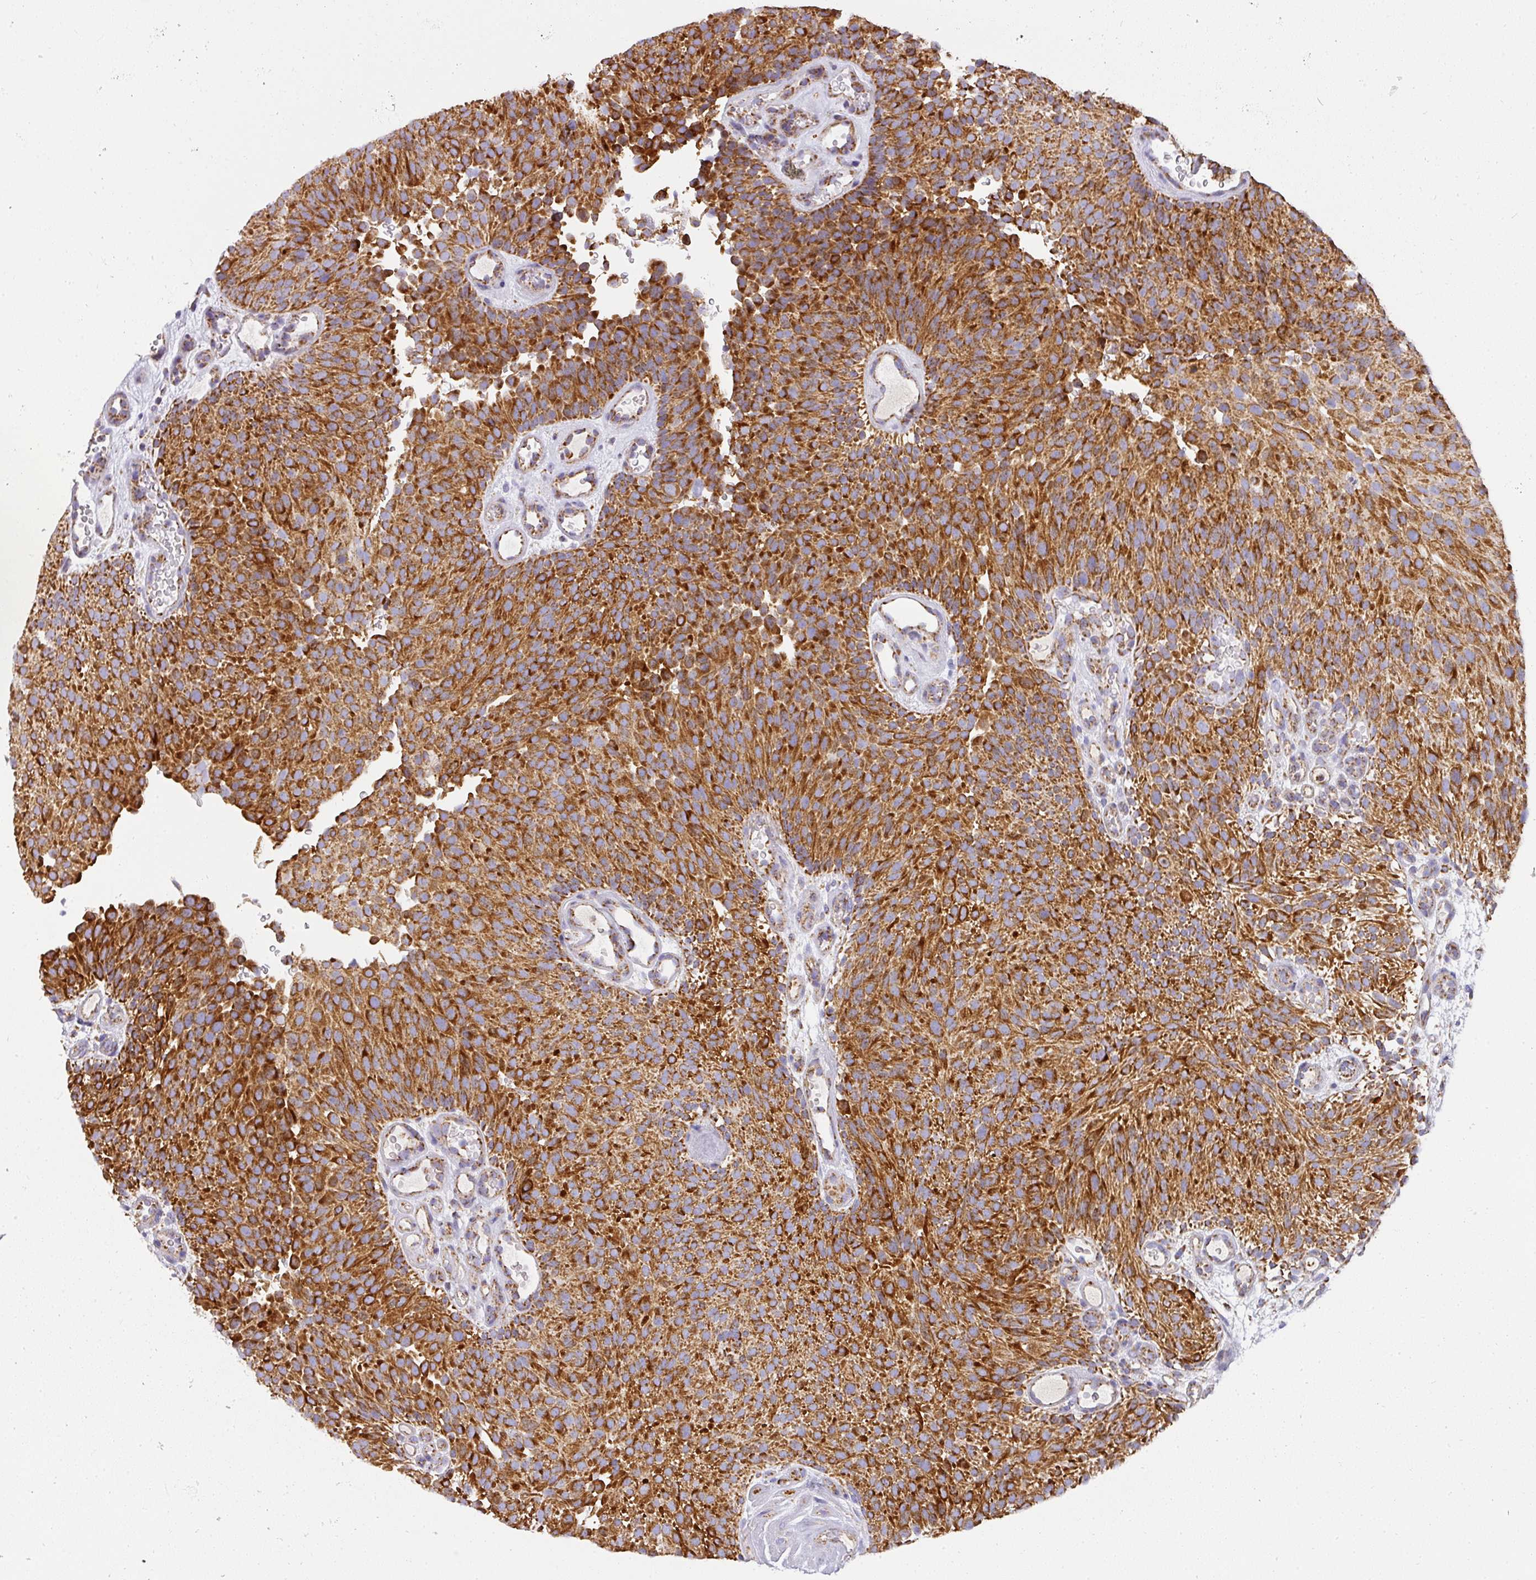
{"staining": {"intensity": "strong", "quantity": ">75%", "location": "cytoplasmic/membranous"}, "tissue": "urothelial cancer", "cell_type": "Tumor cells", "image_type": "cancer", "snomed": [{"axis": "morphology", "description": "Urothelial carcinoma, Low grade"}, {"axis": "topography", "description": "Urinary bladder"}], "caption": "A high-resolution histopathology image shows immunohistochemistry staining of urothelial carcinoma (low-grade), which reveals strong cytoplasmic/membranous staining in about >75% of tumor cells. (brown staining indicates protein expression, while blue staining denotes nuclei).", "gene": "UQCRFS1", "patient": {"sex": "male", "age": 78}}